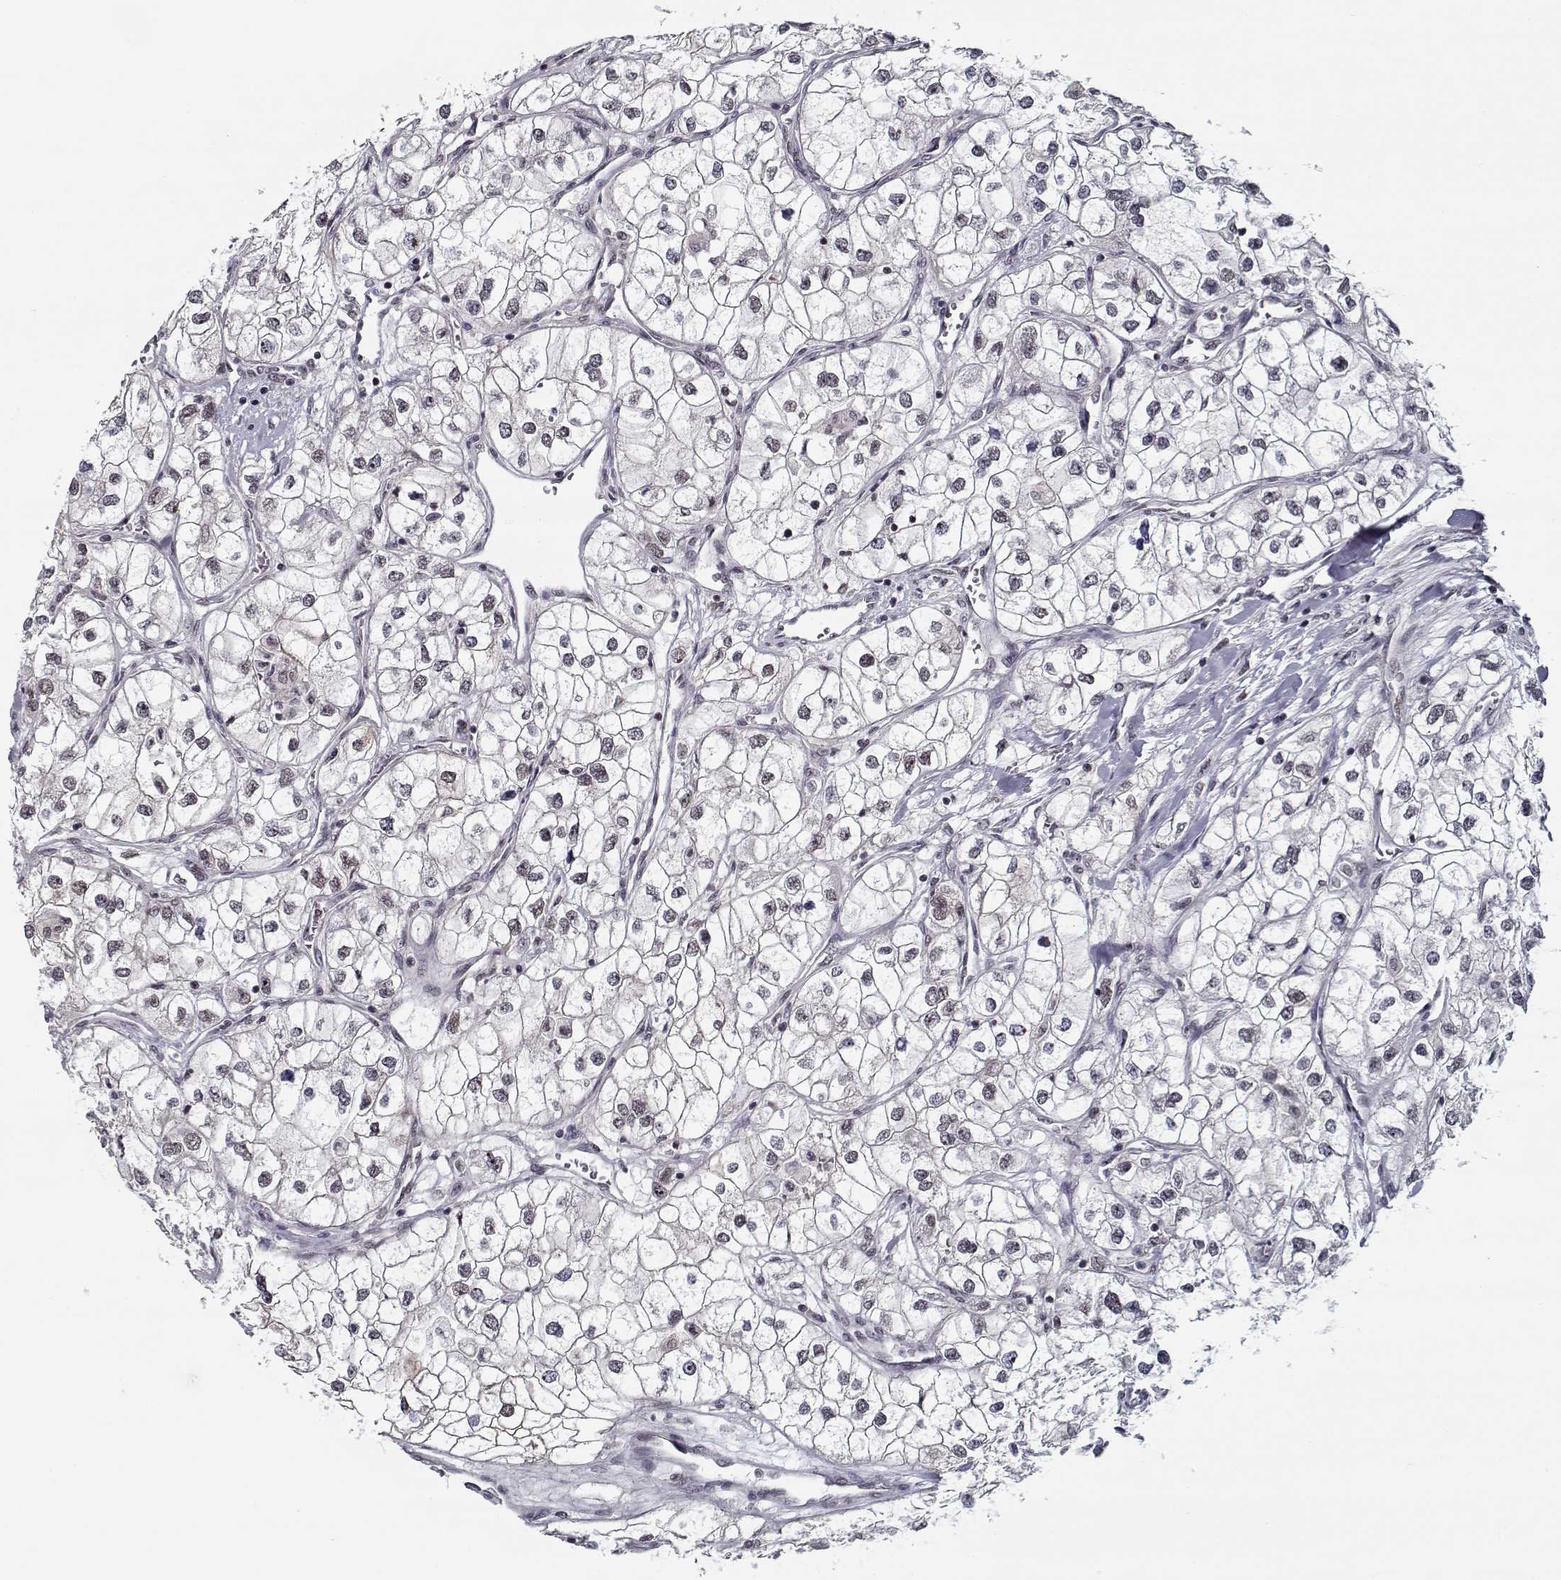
{"staining": {"intensity": "negative", "quantity": "none", "location": "none"}, "tissue": "renal cancer", "cell_type": "Tumor cells", "image_type": "cancer", "snomed": [{"axis": "morphology", "description": "Adenocarcinoma, NOS"}, {"axis": "topography", "description": "Kidney"}], "caption": "An immunohistochemistry photomicrograph of renal cancer is shown. There is no staining in tumor cells of renal cancer.", "gene": "TESPA1", "patient": {"sex": "male", "age": 59}}